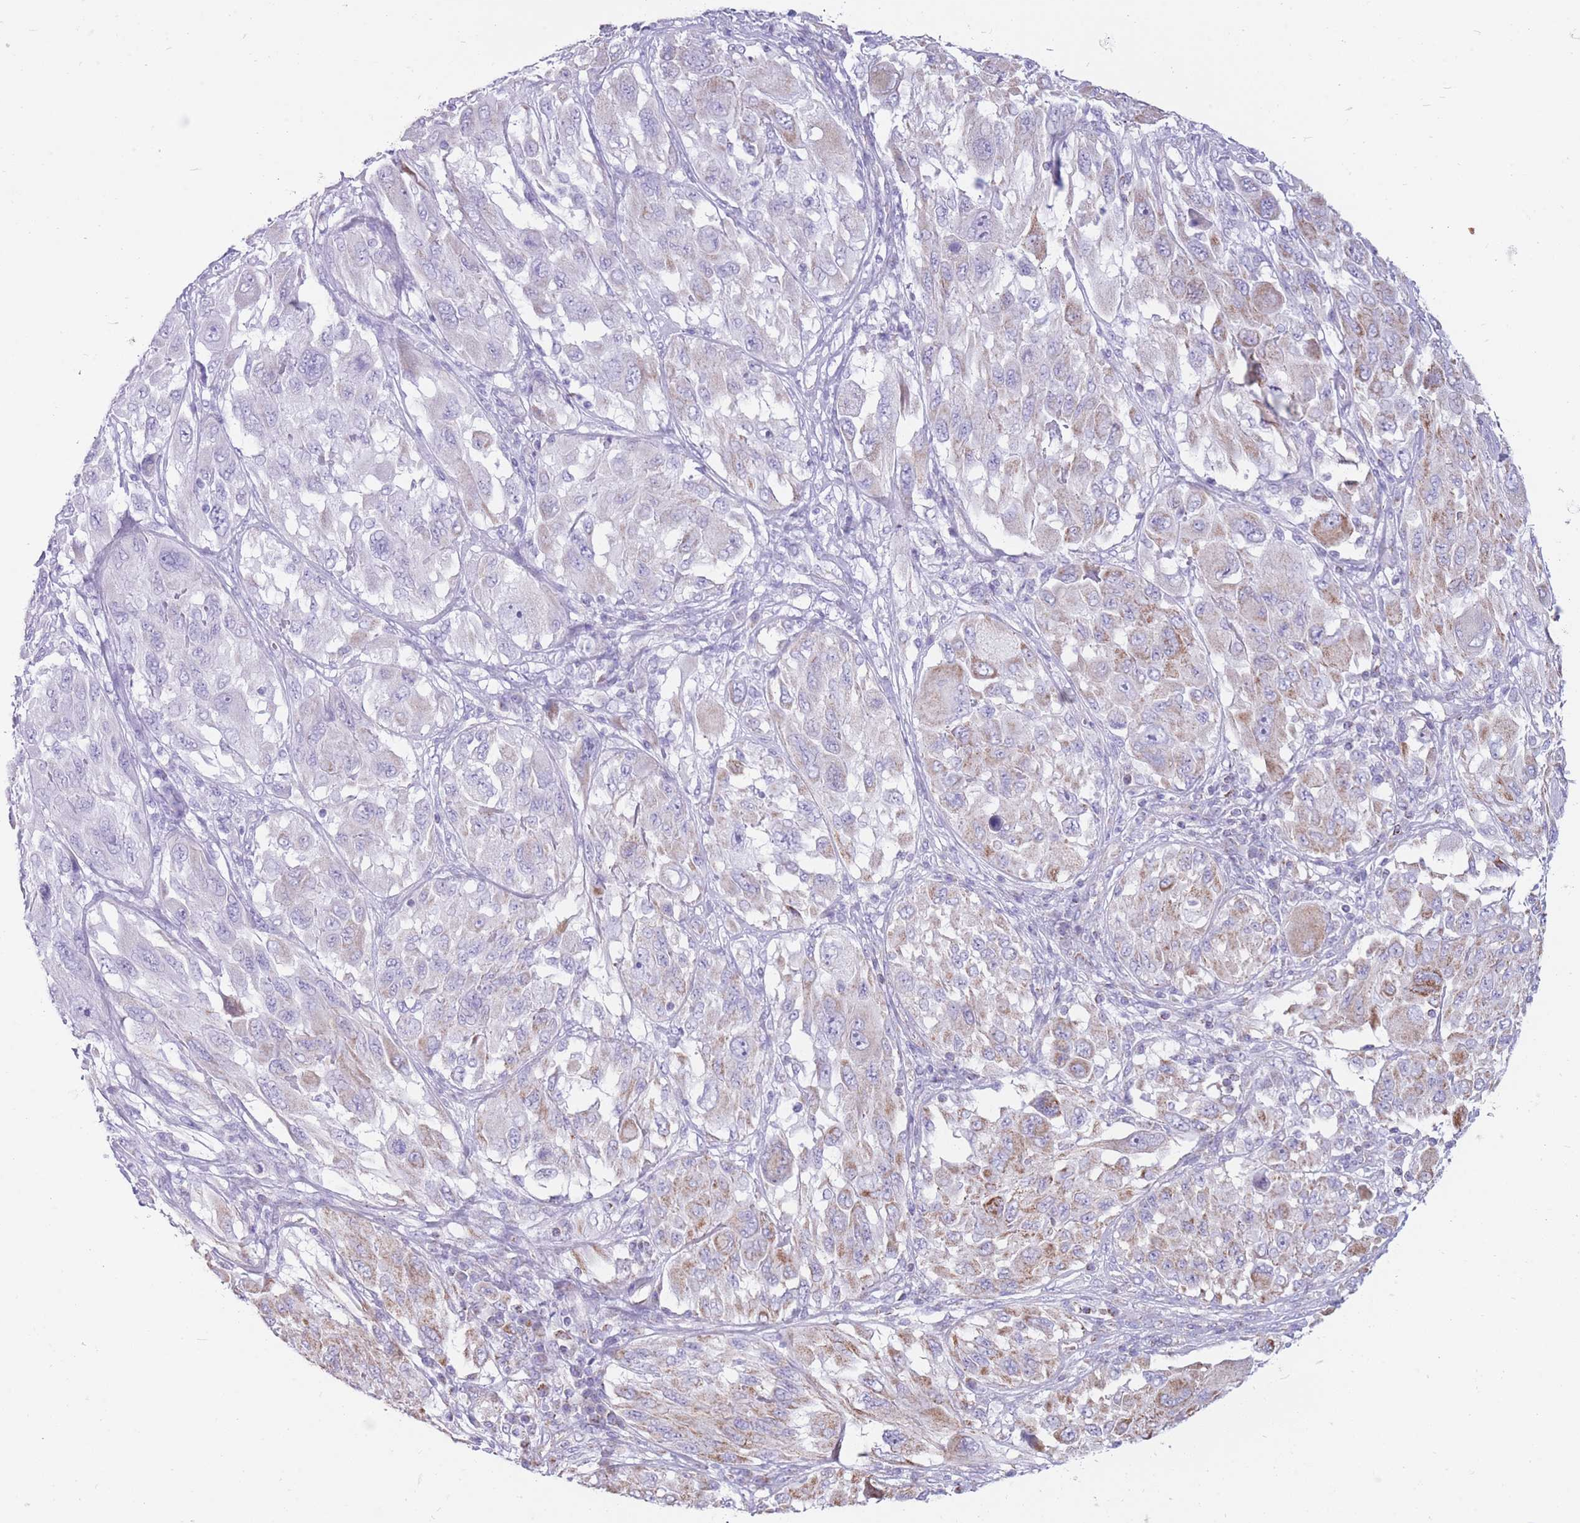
{"staining": {"intensity": "moderate", "quantity": "<25%", "location": "cytoplasmic/membranous"}, "tissue": "melanoma", "cell_type": "Tumor cells", "image_type": "cancer", "snomed": [{"axis": "morphology", "description": "Malignant melanoma, NOS"}, {"axis": "topography", "description": "Skin"}], "caption": "Immunohistochemistry (IHC) of malignant melanoma shows low levels of moderate cytoplasmic/membranous staining in approximately <25% of tumor cells.", "gene": "PCSK1", "patient": {"sex": "female", "age": 91}}